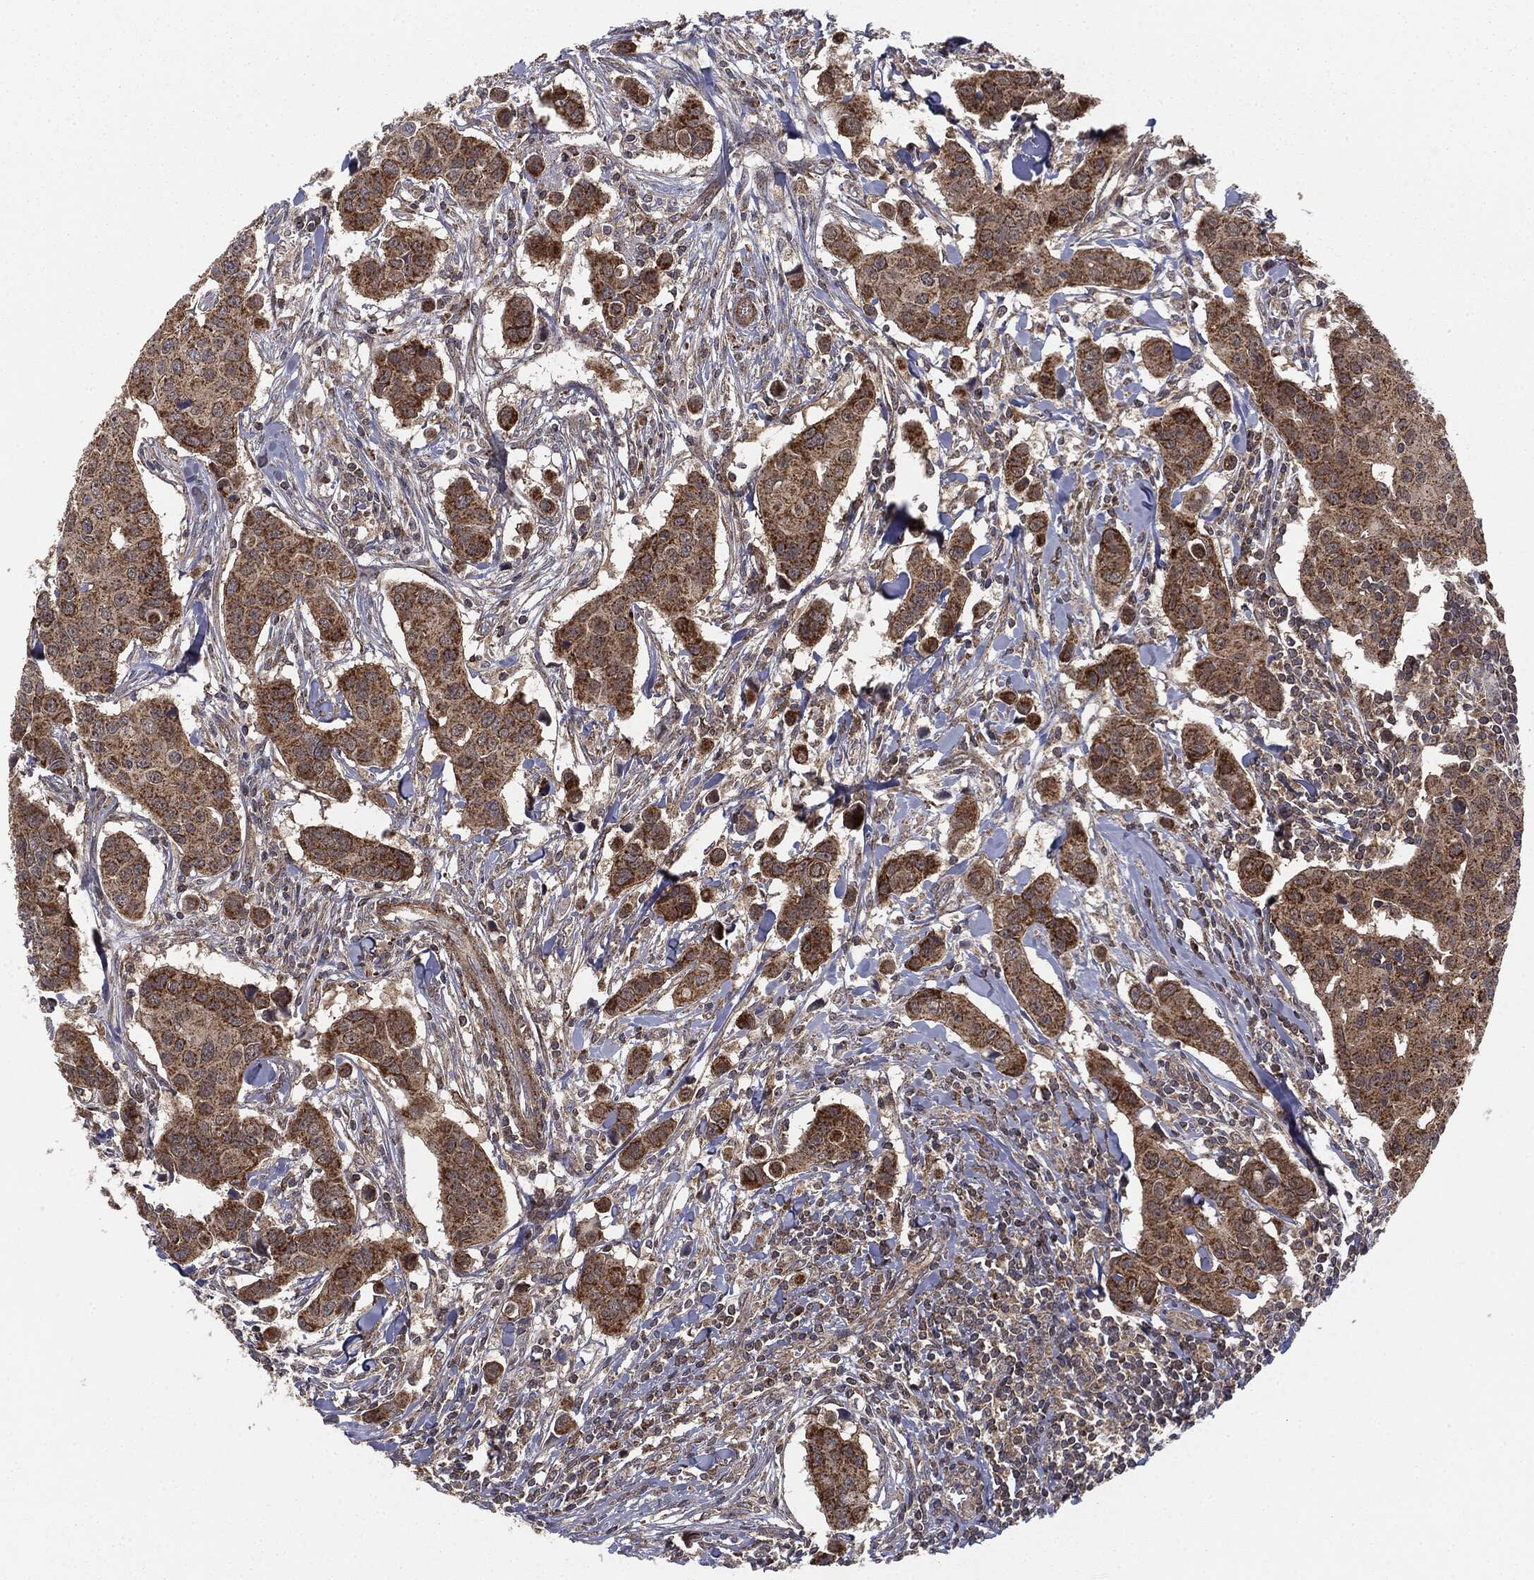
{"staining": {"intensity": "strong", "quantity": ">75%", "location": "cytoplasmic/membranous"}, "tissue": "breast cancer", "cell_type": "Tumor cells", "image_type": "cancer", "snomed": [{"axis": "morphology", "description": "Duct carcinoma"}, {"axis": "topography", "description": "Breast"}], "caption": "This is a photomicrograph of IHC staining of breast invasive ductal carcinoma, which shows strong expression in the cytoplasmic/membranous of tumor cells.", "gene": "MTOR", "patient": {"sex": "female", "age": 24}}